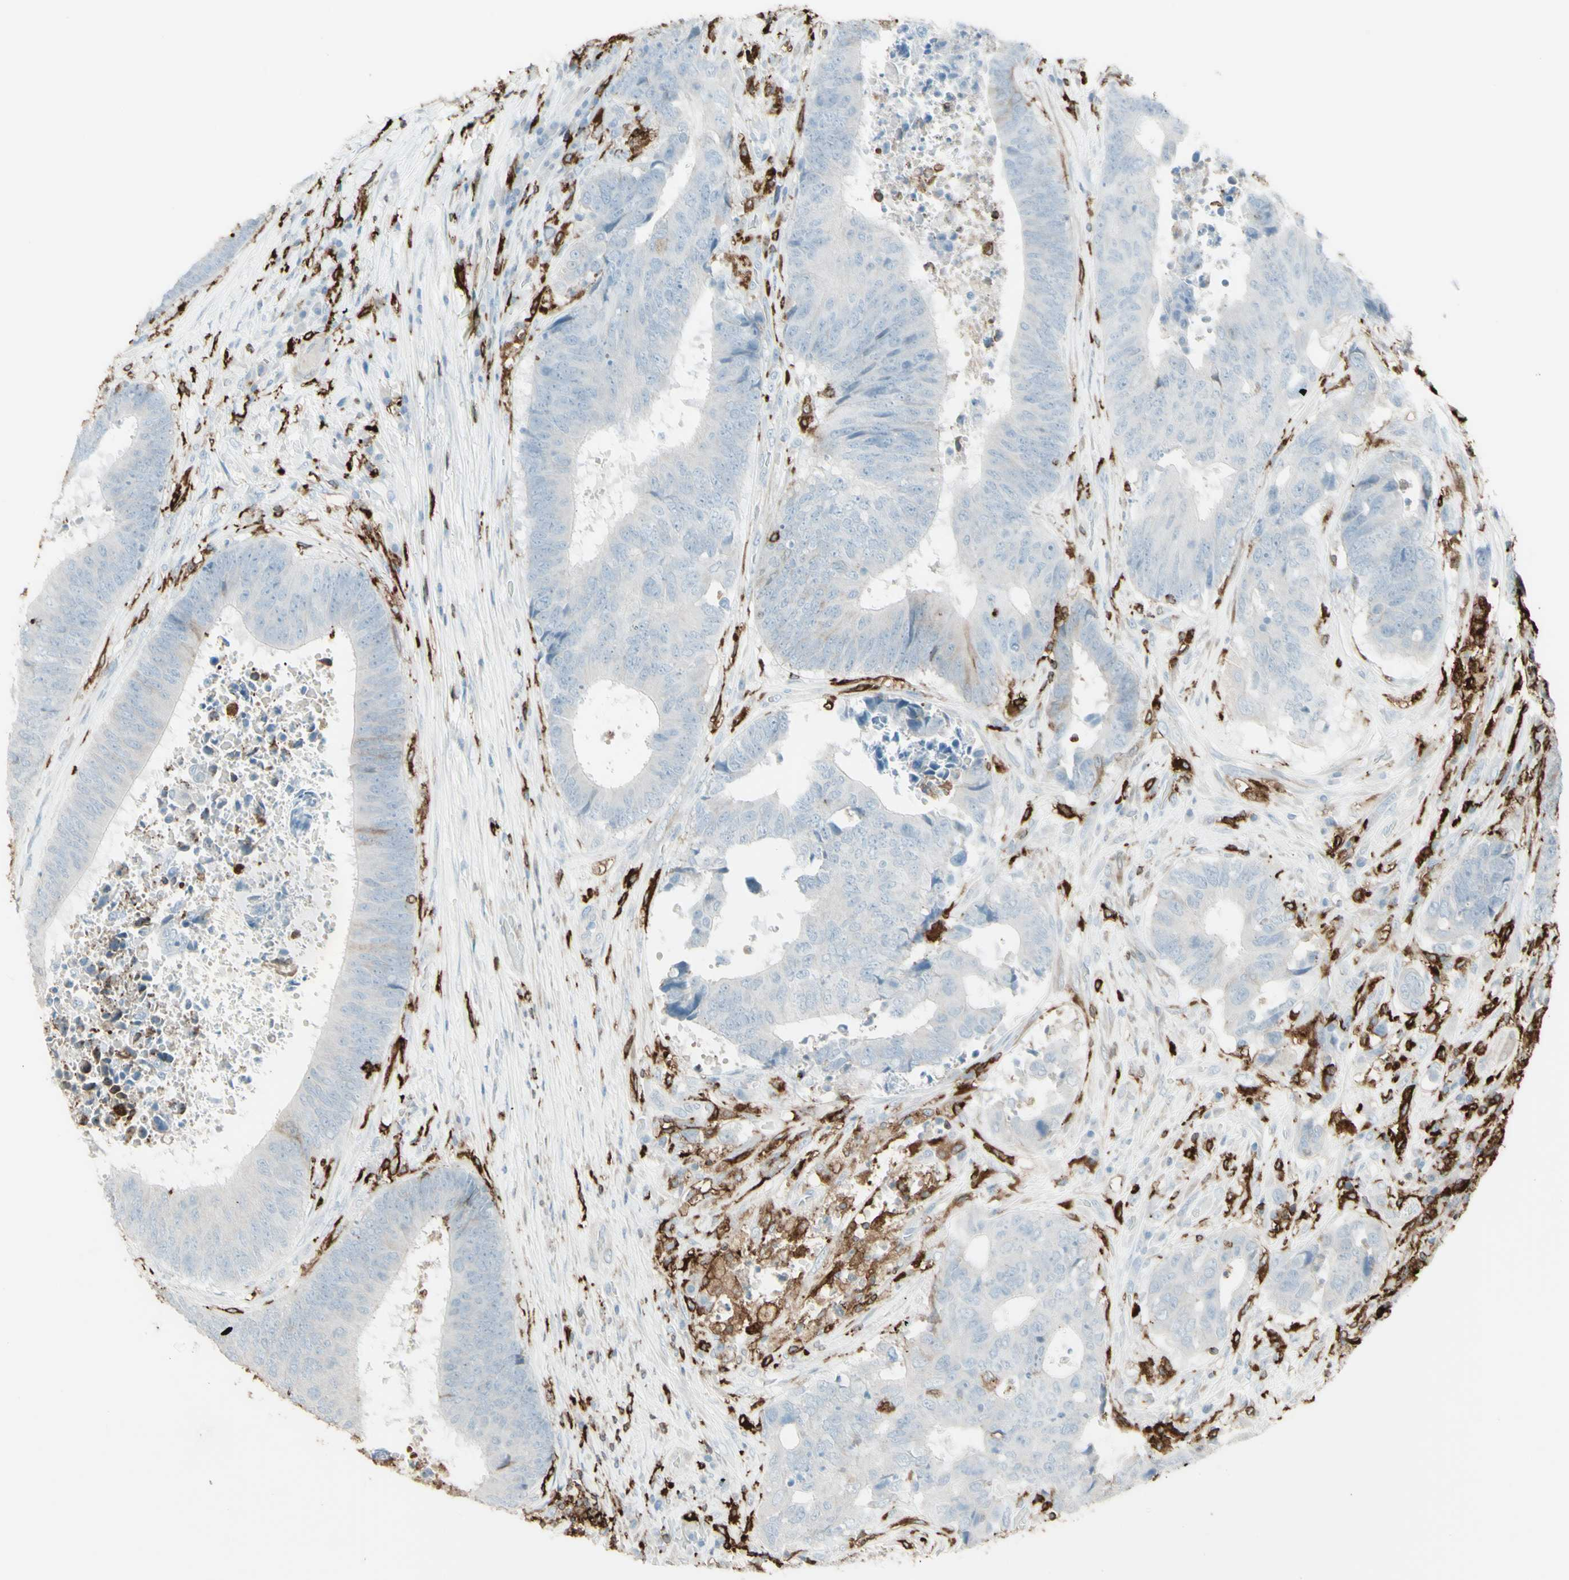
{"staining": {"intensity": "negative", "quantity": "none", "location": "none"}, "tissue": "colorectal cancer", "cell_type": "Tumor cells", "image_type": "cancer", "snomed": [{"axis": "morphology", "description": "Adenocarcinoma, NOS"}, {"axis": "topography", "description": "Rectum"}], "caption": "This is a image of immunohistochemistry staining of adenocarcinoma (colorectal), which shows no expression in tumor cells.", "gene": "HLA-DPB1", "patient": {"sex": "male", "age": 72}}